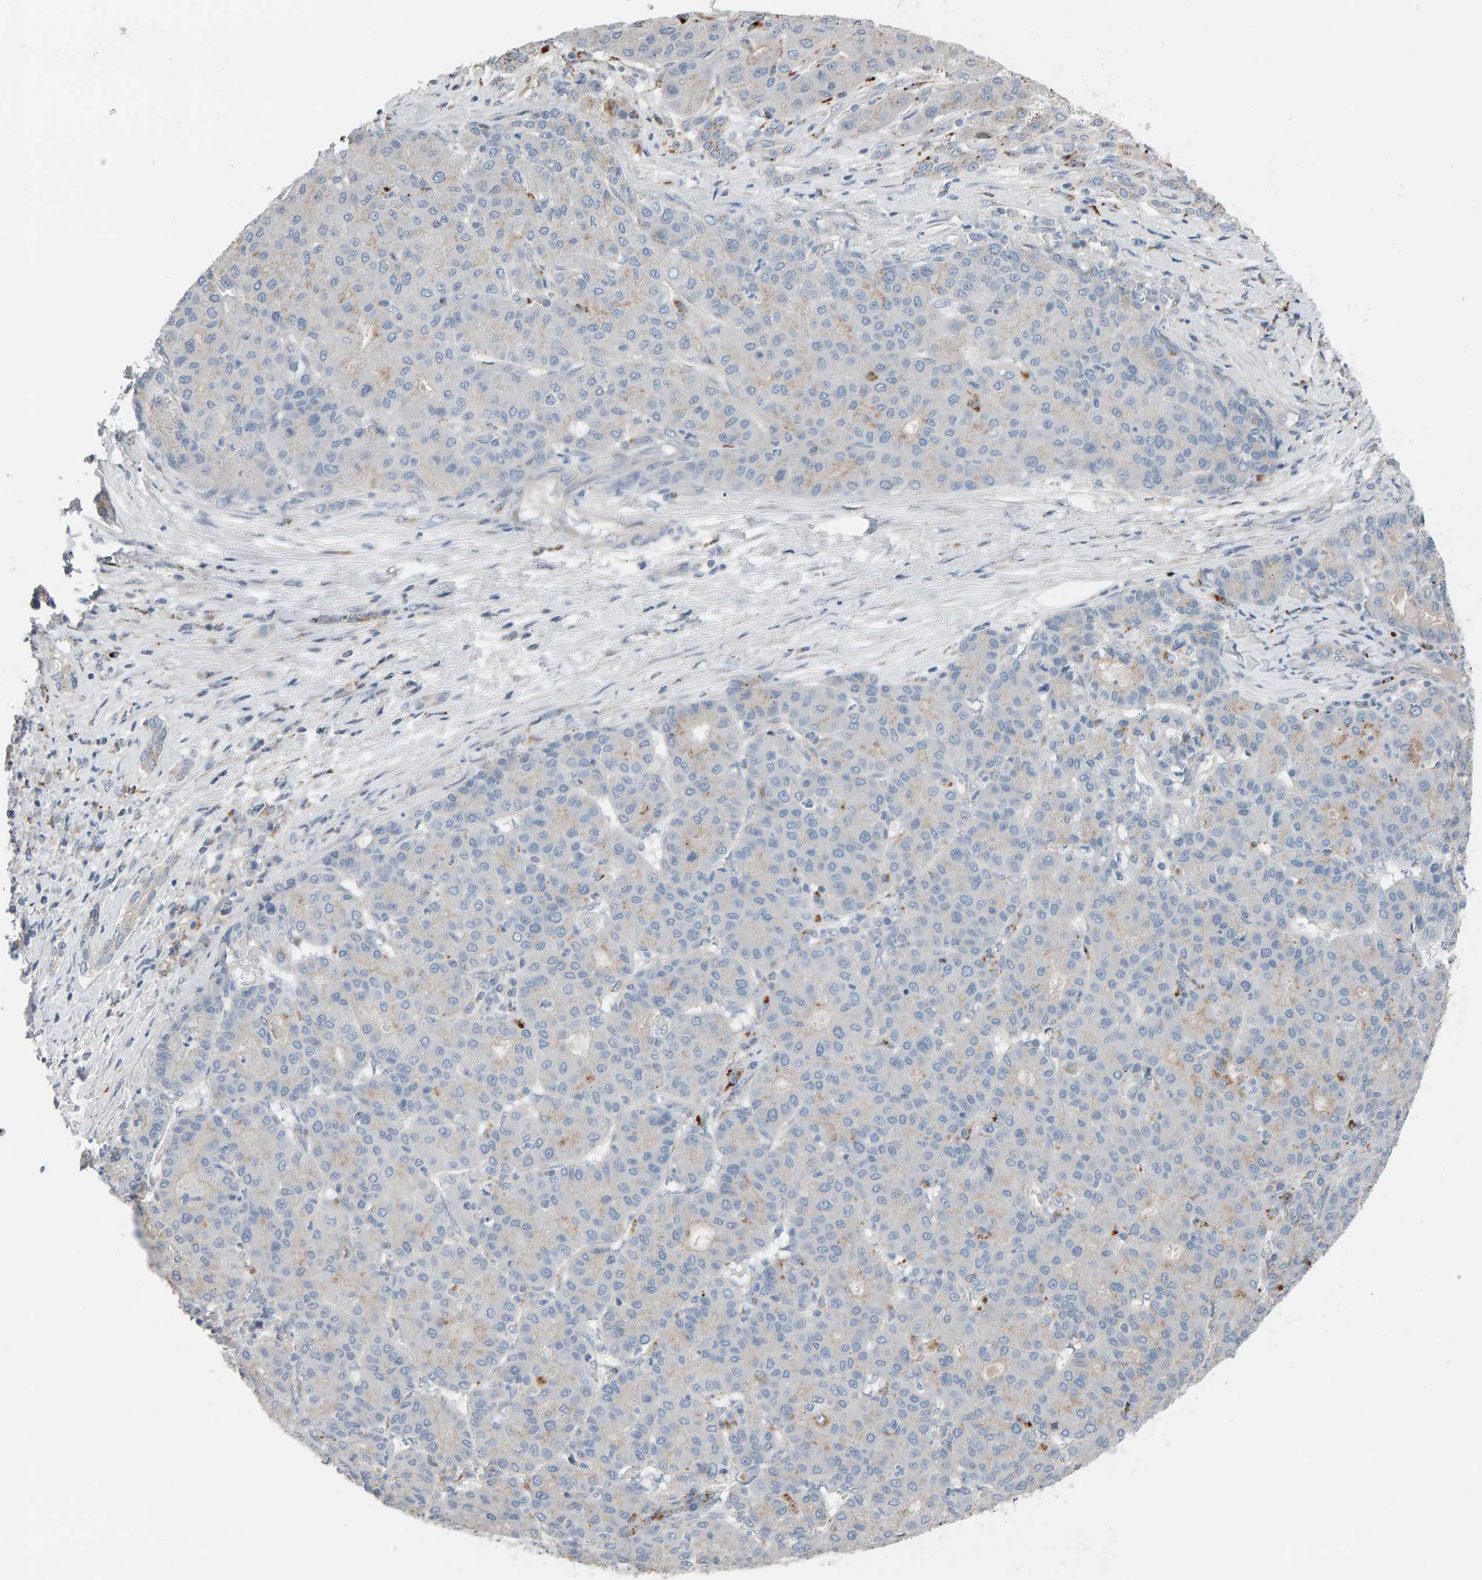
{"staining": {"intensity": "negative", "quantity": "none", "location": "none"}, "tissue": "liver cancer", "cell_type": "Tumor cells", "image_type": "cancer", "snomed": [{"axis": "morphology", "description": "Carcinoma, Hepatocellular, NOS"}, {"axis": "topography", "description": "Liver"}], "caption": "Liver cancer (hepatocellular carcinoma) was stained to show a protein in brown. There is no significant positivity in tumor cells.", "gene": "IPPK", "patient": {"sex": "male", "age": 65}}